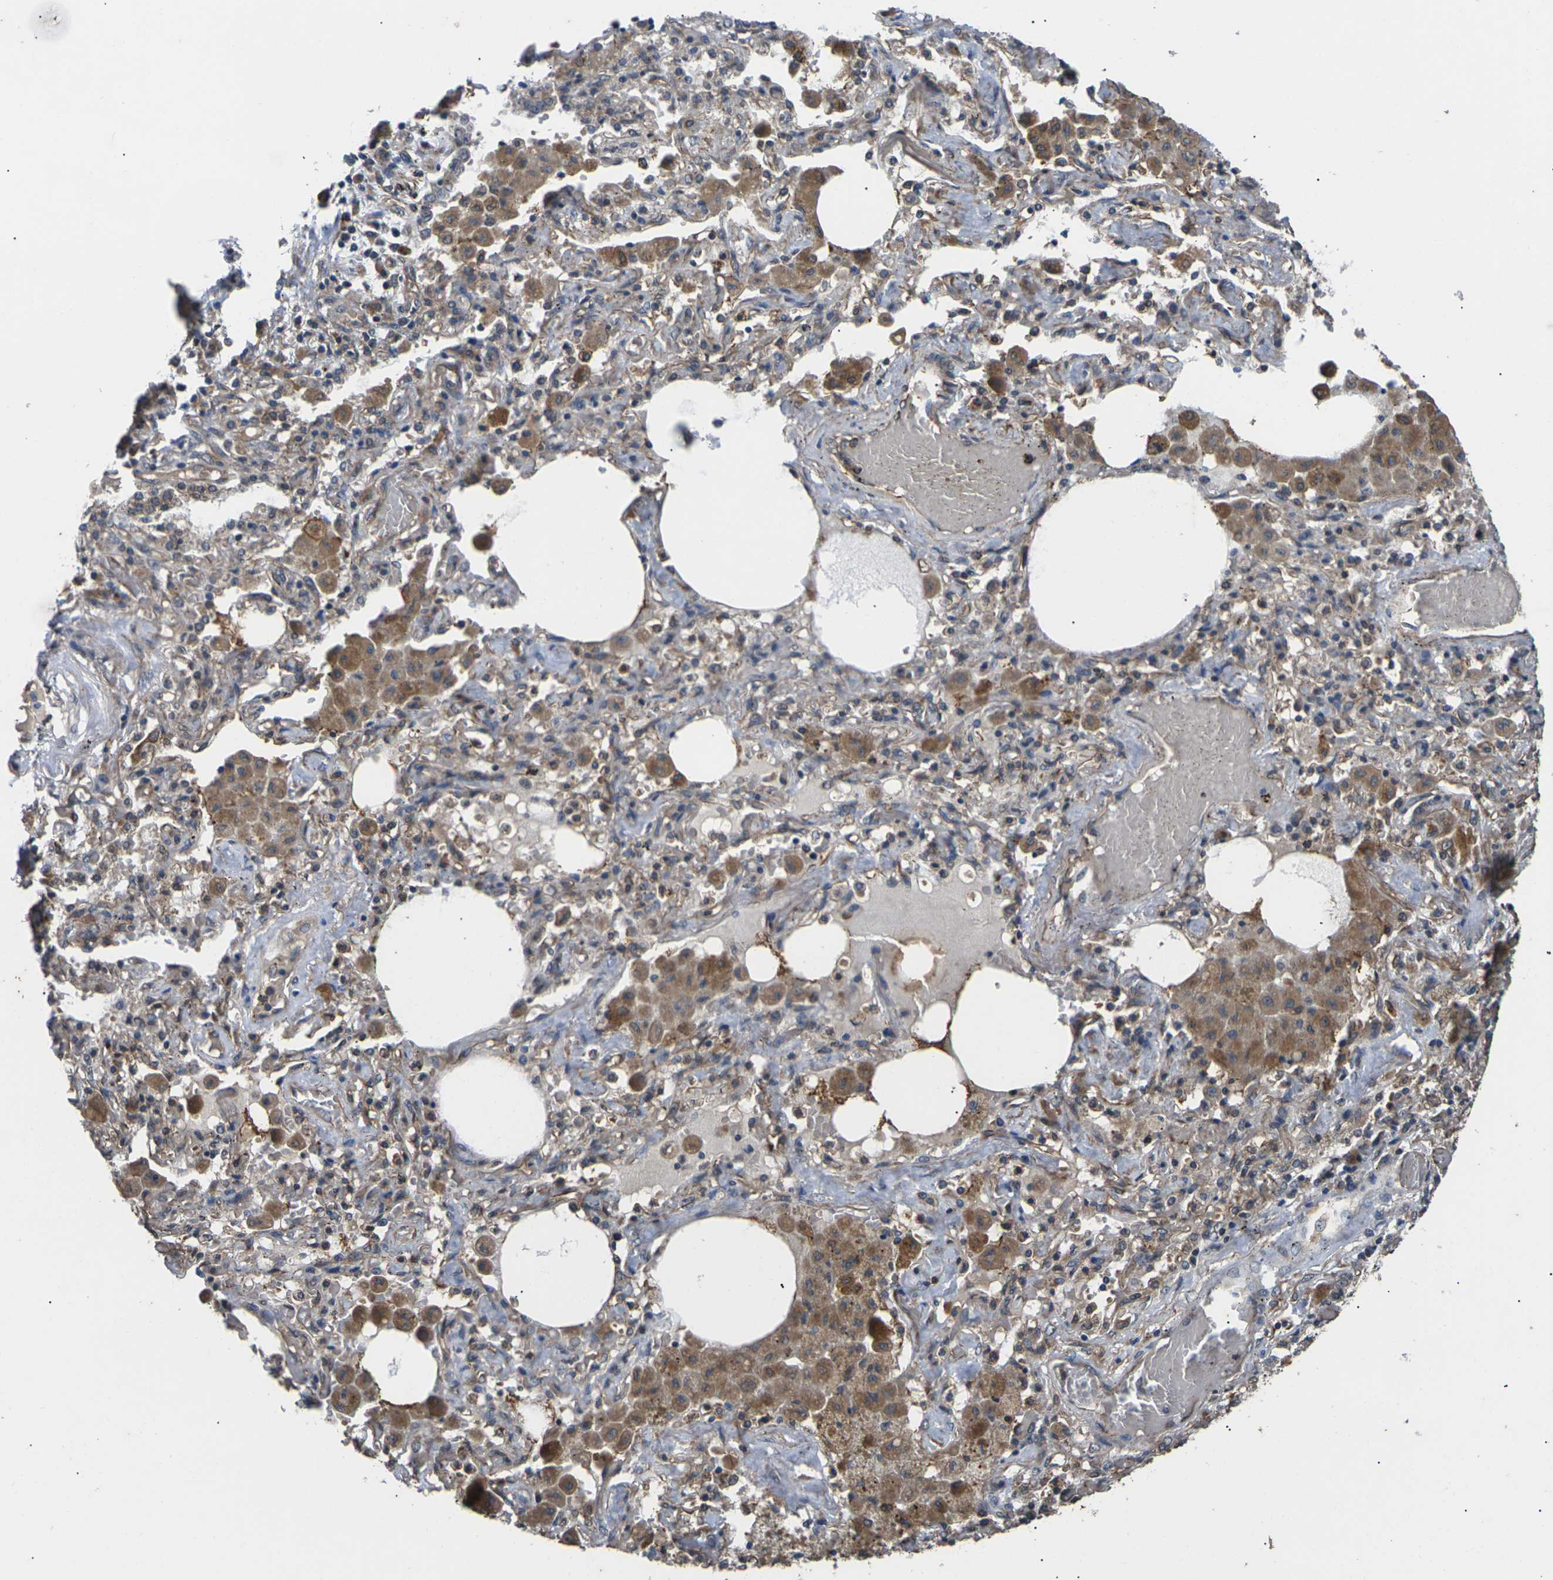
{"staining": {"intensity": "moderate", "quantity": "25%-75%", "location": "cytoplasmic/membranous"}, "tissue": "lung cancer", "cell_type": "Tumor cells", "image_type": "cancer", "snomed": [{"axis": "morphology", "description": "Squamous cell carcinoma, NOS"}, {"axis": "topography", "description": "Lung"}], "caption": "Protein expression analysis of lung cancer demonstrates moderate cytoplasmic/membranous expression in about 25%-75% of tumor cells.", "gene": "DKK2", "patient": {"sex": "female", "age": 47}}